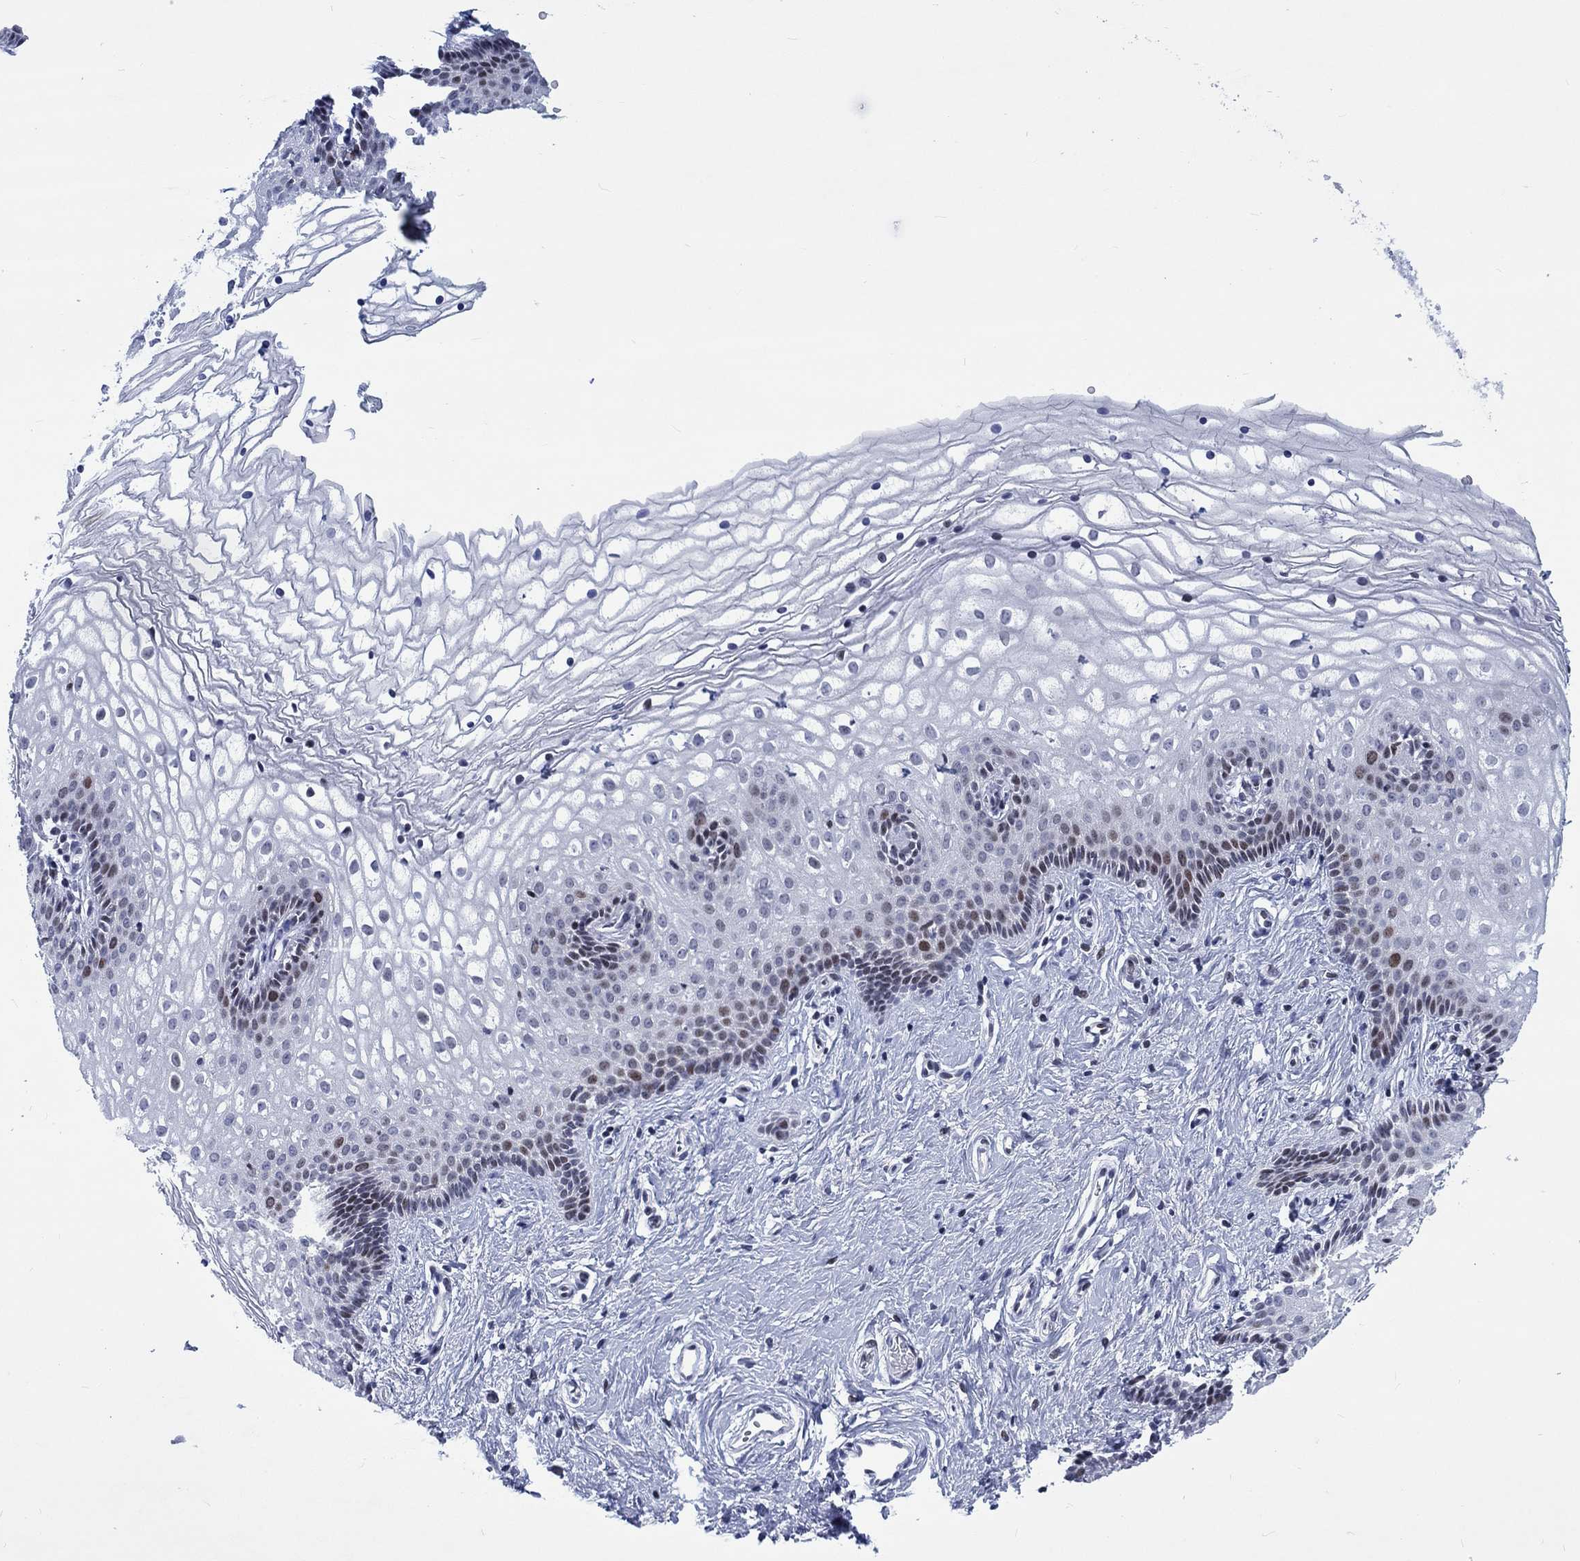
{"staining": {"intensity": "strong", "quantity": "<25%", "location": "nuclear"}, "tissue": "vagina", "cell_type": "Squamous epithelial cells", "image_type": "normal", "snomed": [{"axis": "morphology", "description": "Normal tissue, NOS"}, {"axis": "topography", "description": "Vagina"}], "caption": "The histopathology image demonstrates staining of unremarkable vagina, revealing strong nuclear protein expression (brown color) within squamous epithelial cells.", "gene": "CDCA2", "patient": {"sex": "female", "age": 36}}